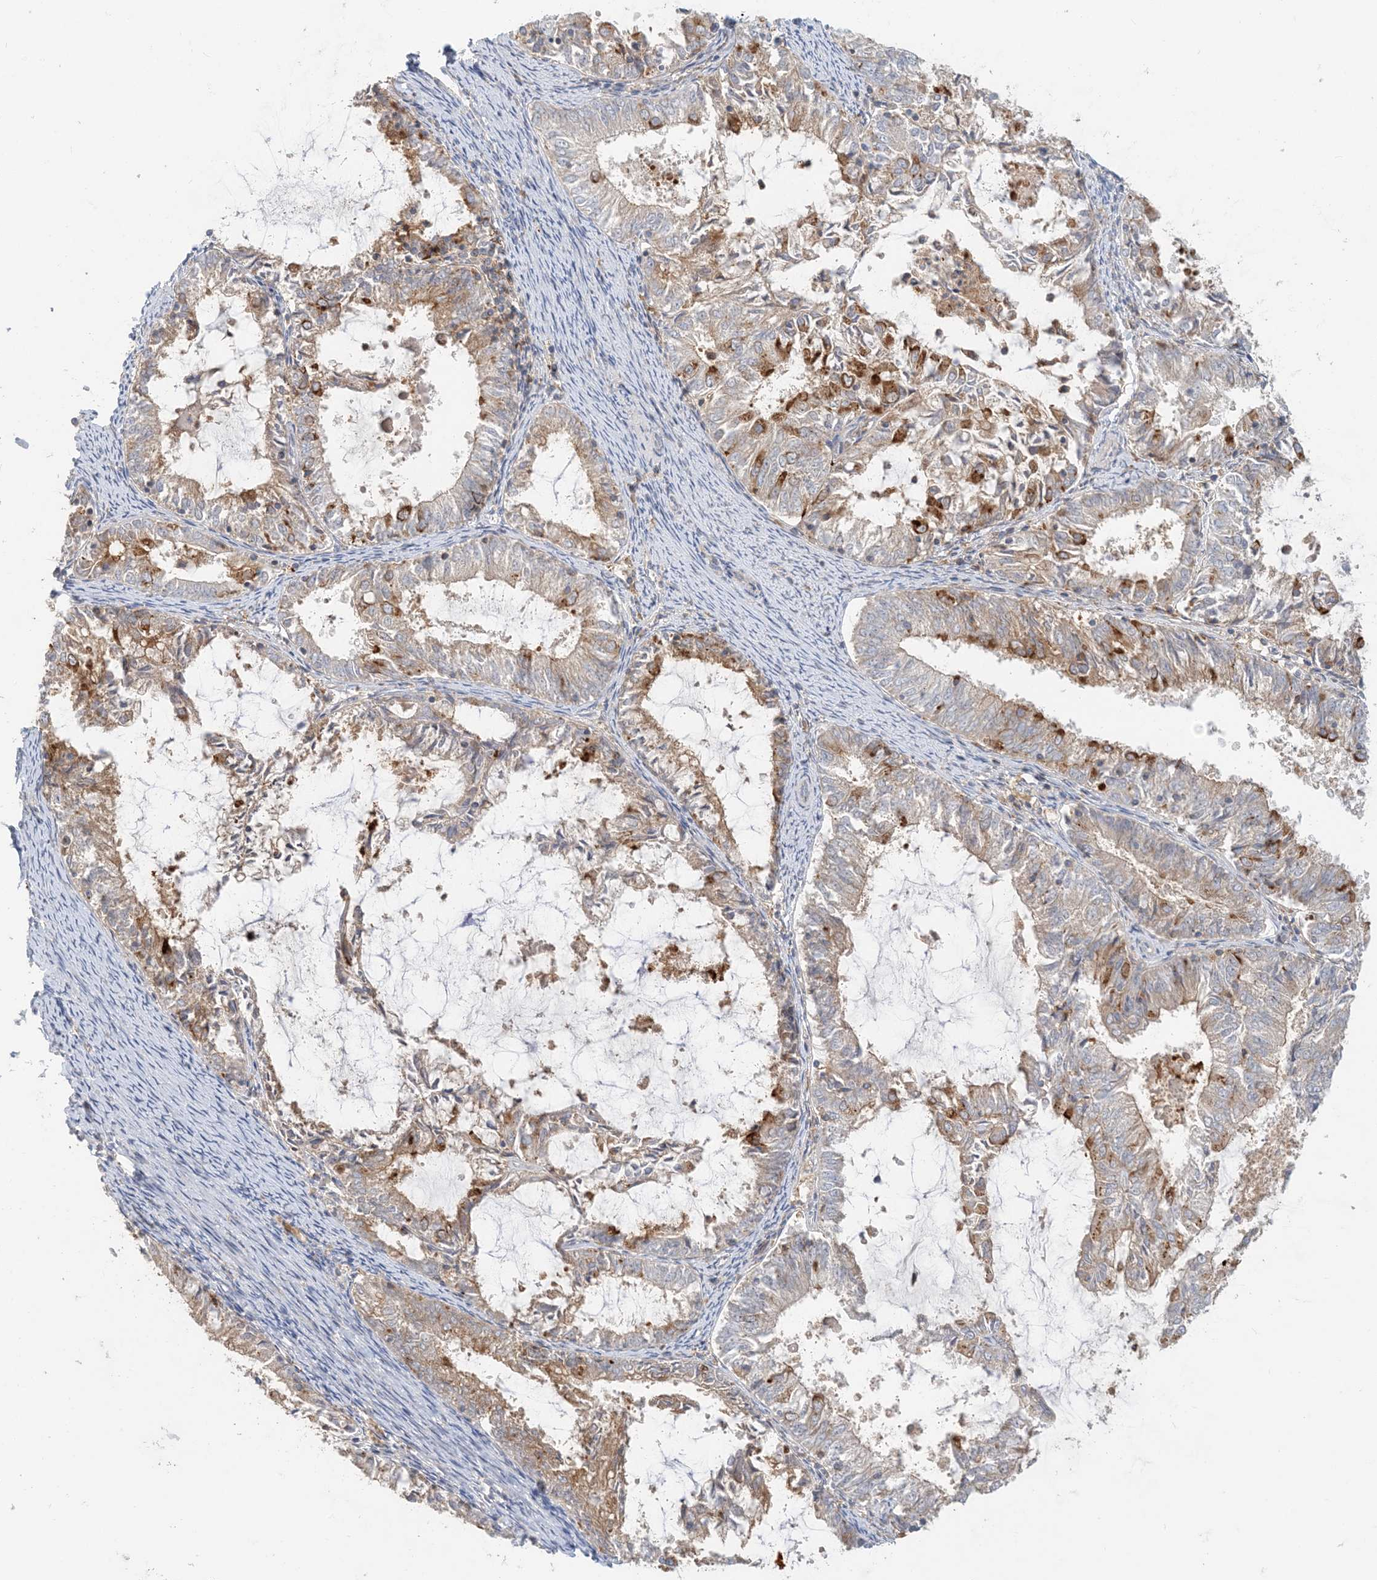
{"staining": {"intensity": "moderate", "quantity": "25%-75%", "location": "cytoplasmic/membranous"}, "tissue": "endometrial cancer", "cell_type": "Tumor cells", "image_type": "cancer", "snomed": [{"axis": "morphology", "description": "Adenocarcinoma, NOS"}, {"axis": "topography", "description": "Endometrium"}], "caption": "High-power microscopy captured an immunohistochemistry micrograph of endometrial adenocarcinoma, revealing moderate cytoplasmic/membranous positivity in about 25%-75% of tumor cells.", "gene": "SPPL2A", "patient": {"sex": "female", "age": 57}}